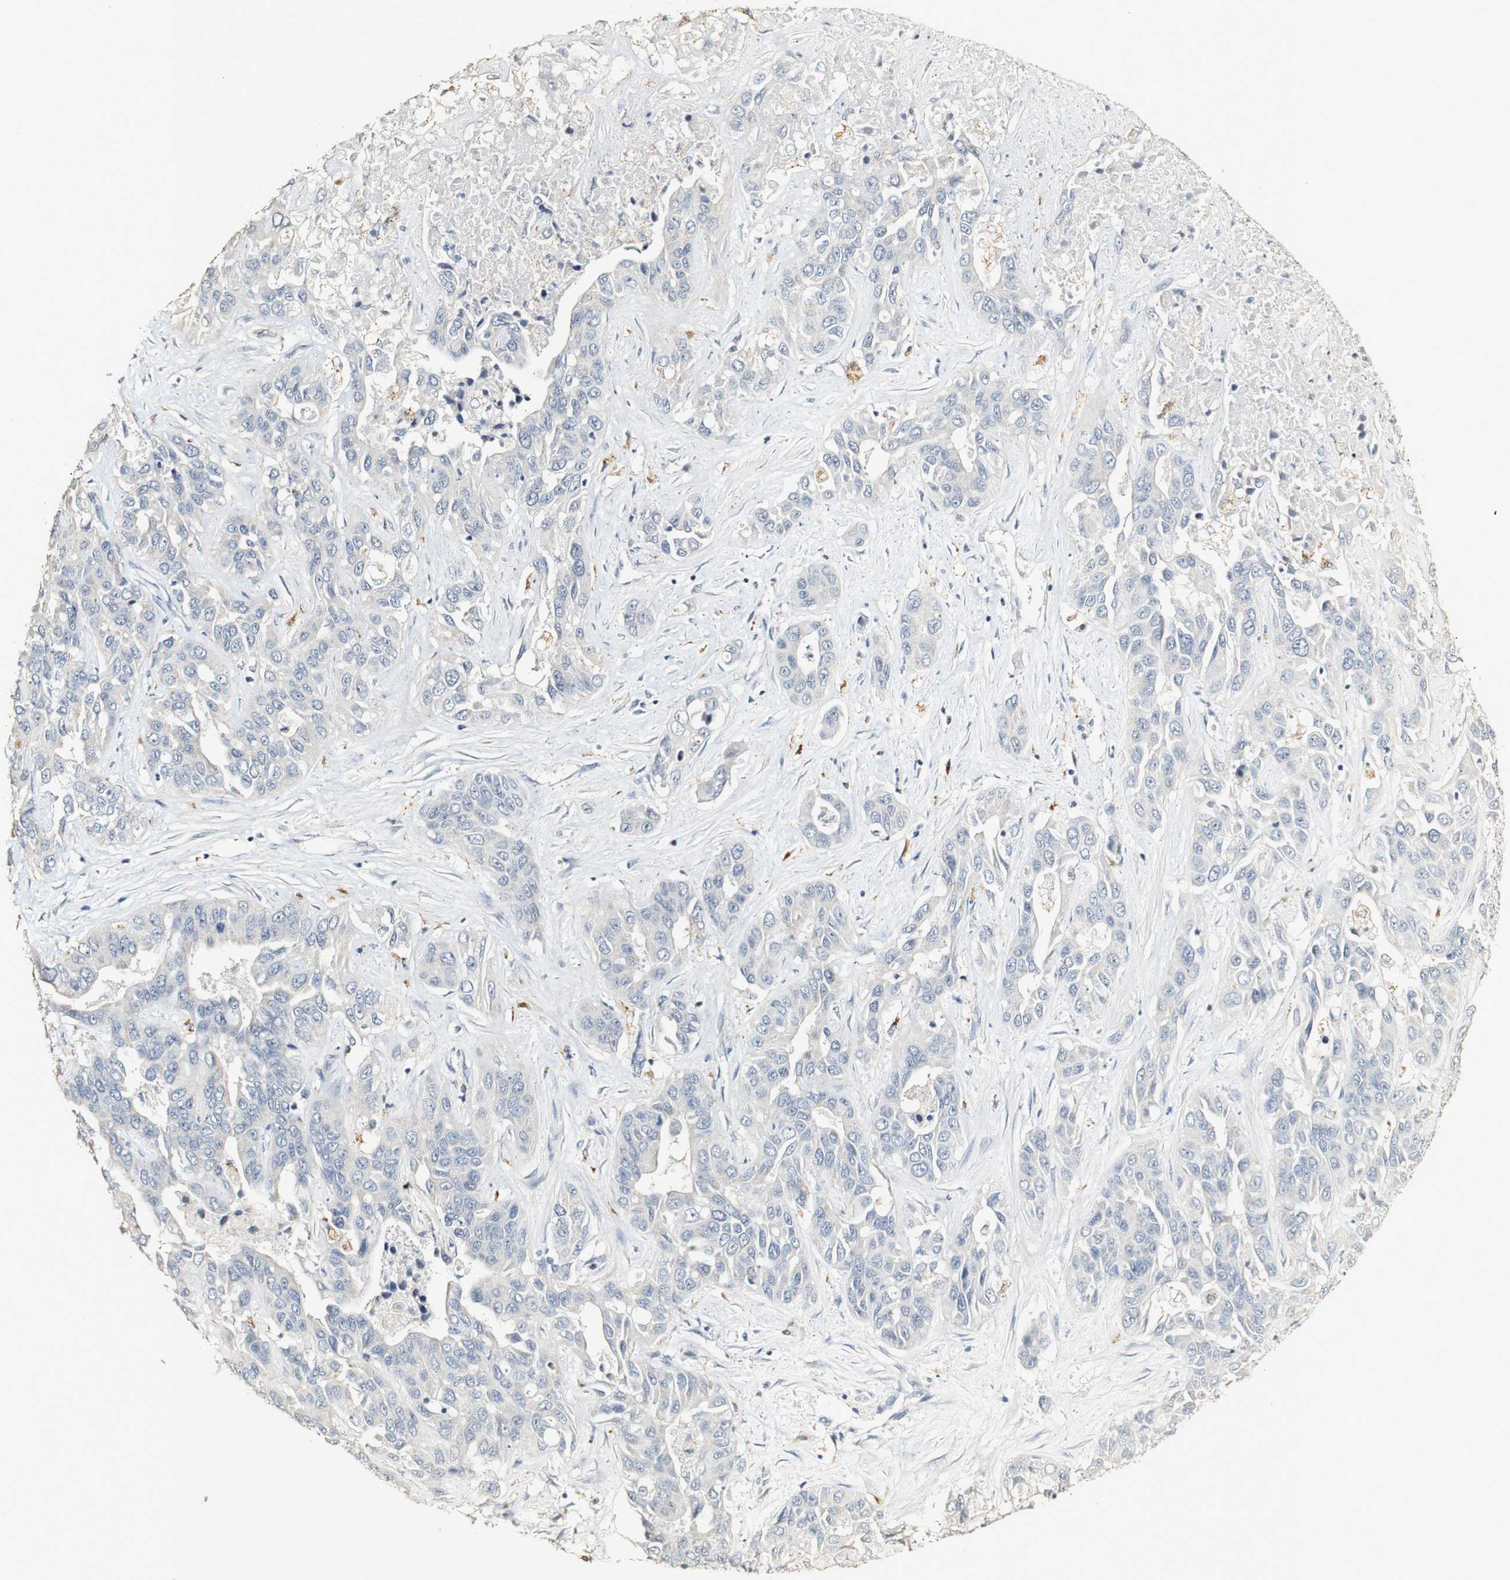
{"staining": {"intensity": "negative", "quantity": "none", "location": "none"}, "tissue": "liver cancer", "cell_type": "Tumor cells", "image_type": "cancer", "snomed": [{"axis": "morphology", "description": "Cholangiocarcinoma"}, {"axis": "topography", "description": "Liver"}], "caption": "Immunohistochemical staining of human liver cancer demonstrates no significant staining in tumor cells.", "gene": "SYT7", "patient": {"sex": "female", "age": 52}}